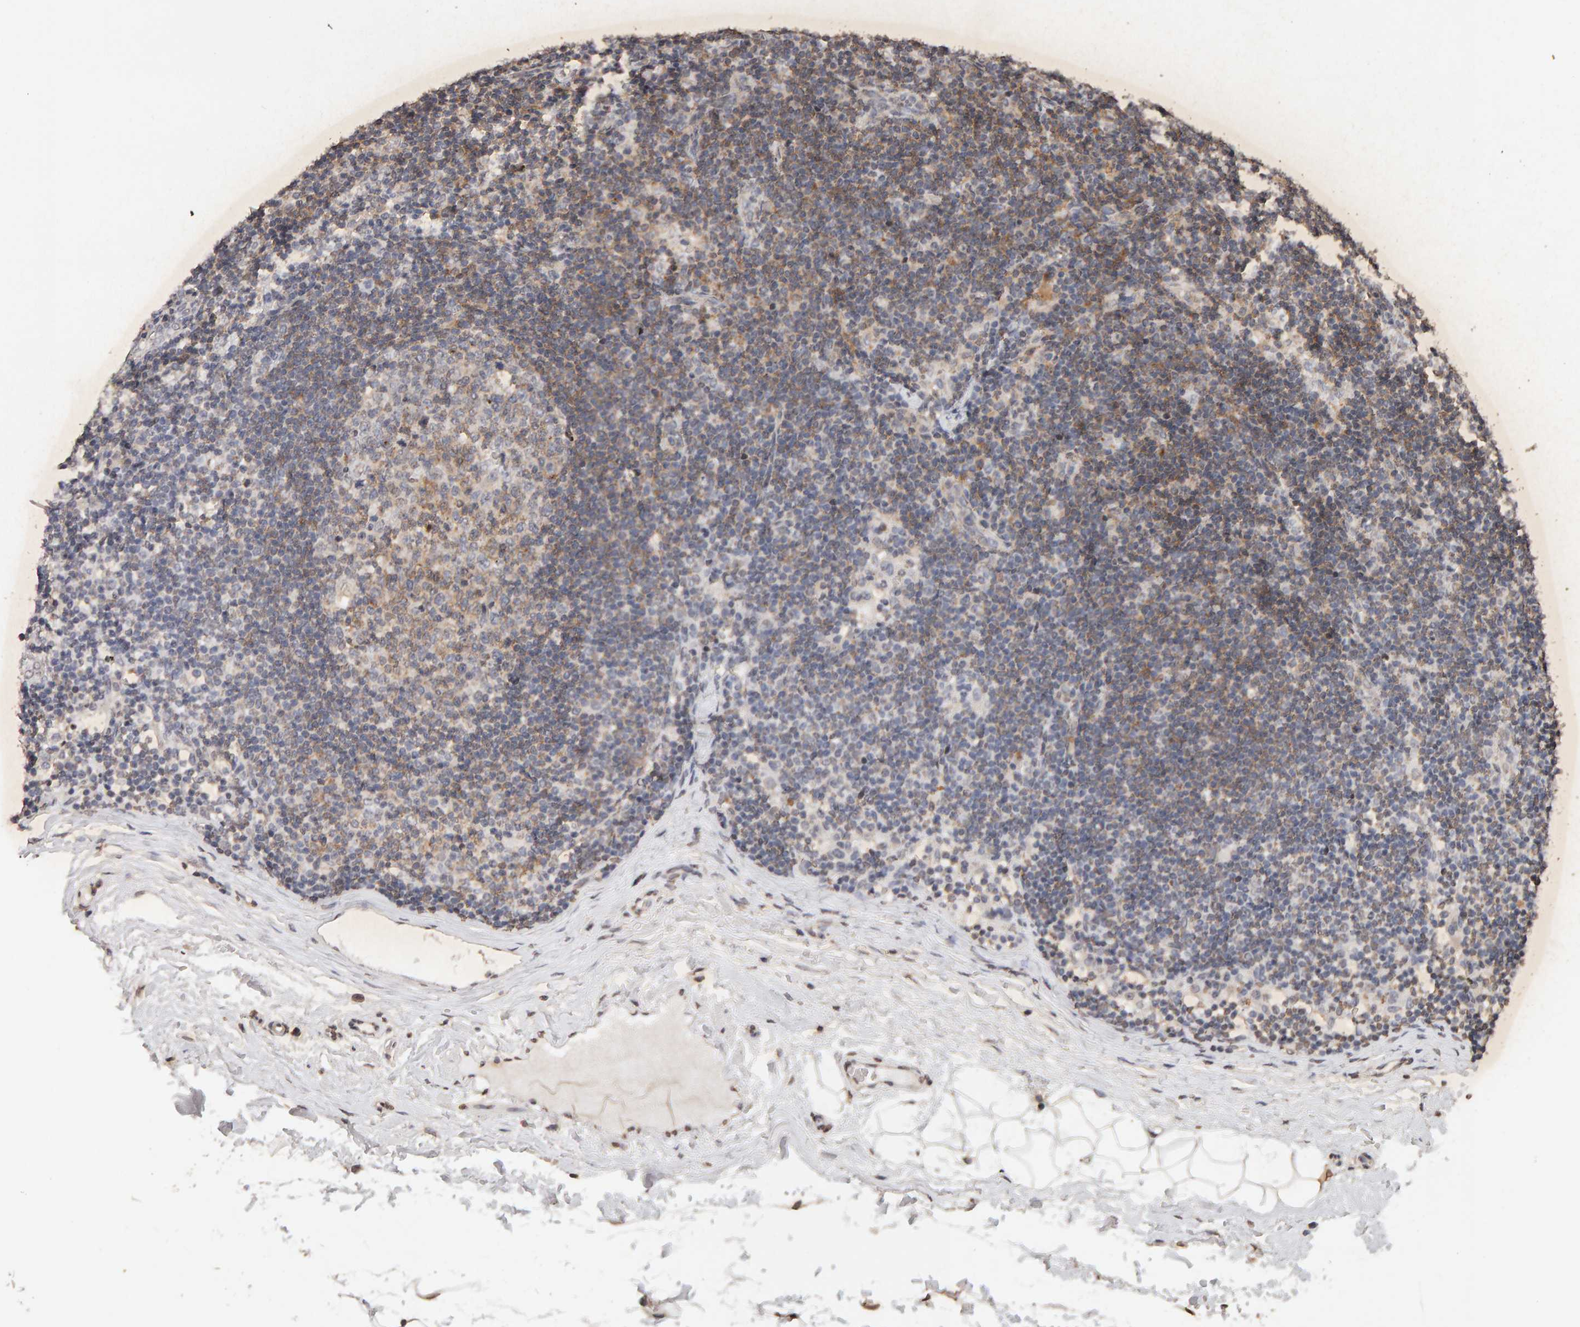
{"staining": {"intensity": "moderate", "quantity": "25%-75%", "location": "cytoplasmic/membranous"}, "tissue": "lymph node", "cell_type": "Germinal center cells", "image_type": "normal", "snomed": [{"axis": "morphology", "description": "Normal tissue, NOS"}, {"axis": "topography", "description": "Lymph node"}], "caption": "Immunohistochemistry (IHC) photomicrograph of benign human lymph node stained for a protein (brown), which reveals medium levels of moderate cytoplasmic/membranous staining in about 25%-75% of germinal center cells.", "gene": "DNAJB5", "patient": {"sex": "female", "age": 22}}